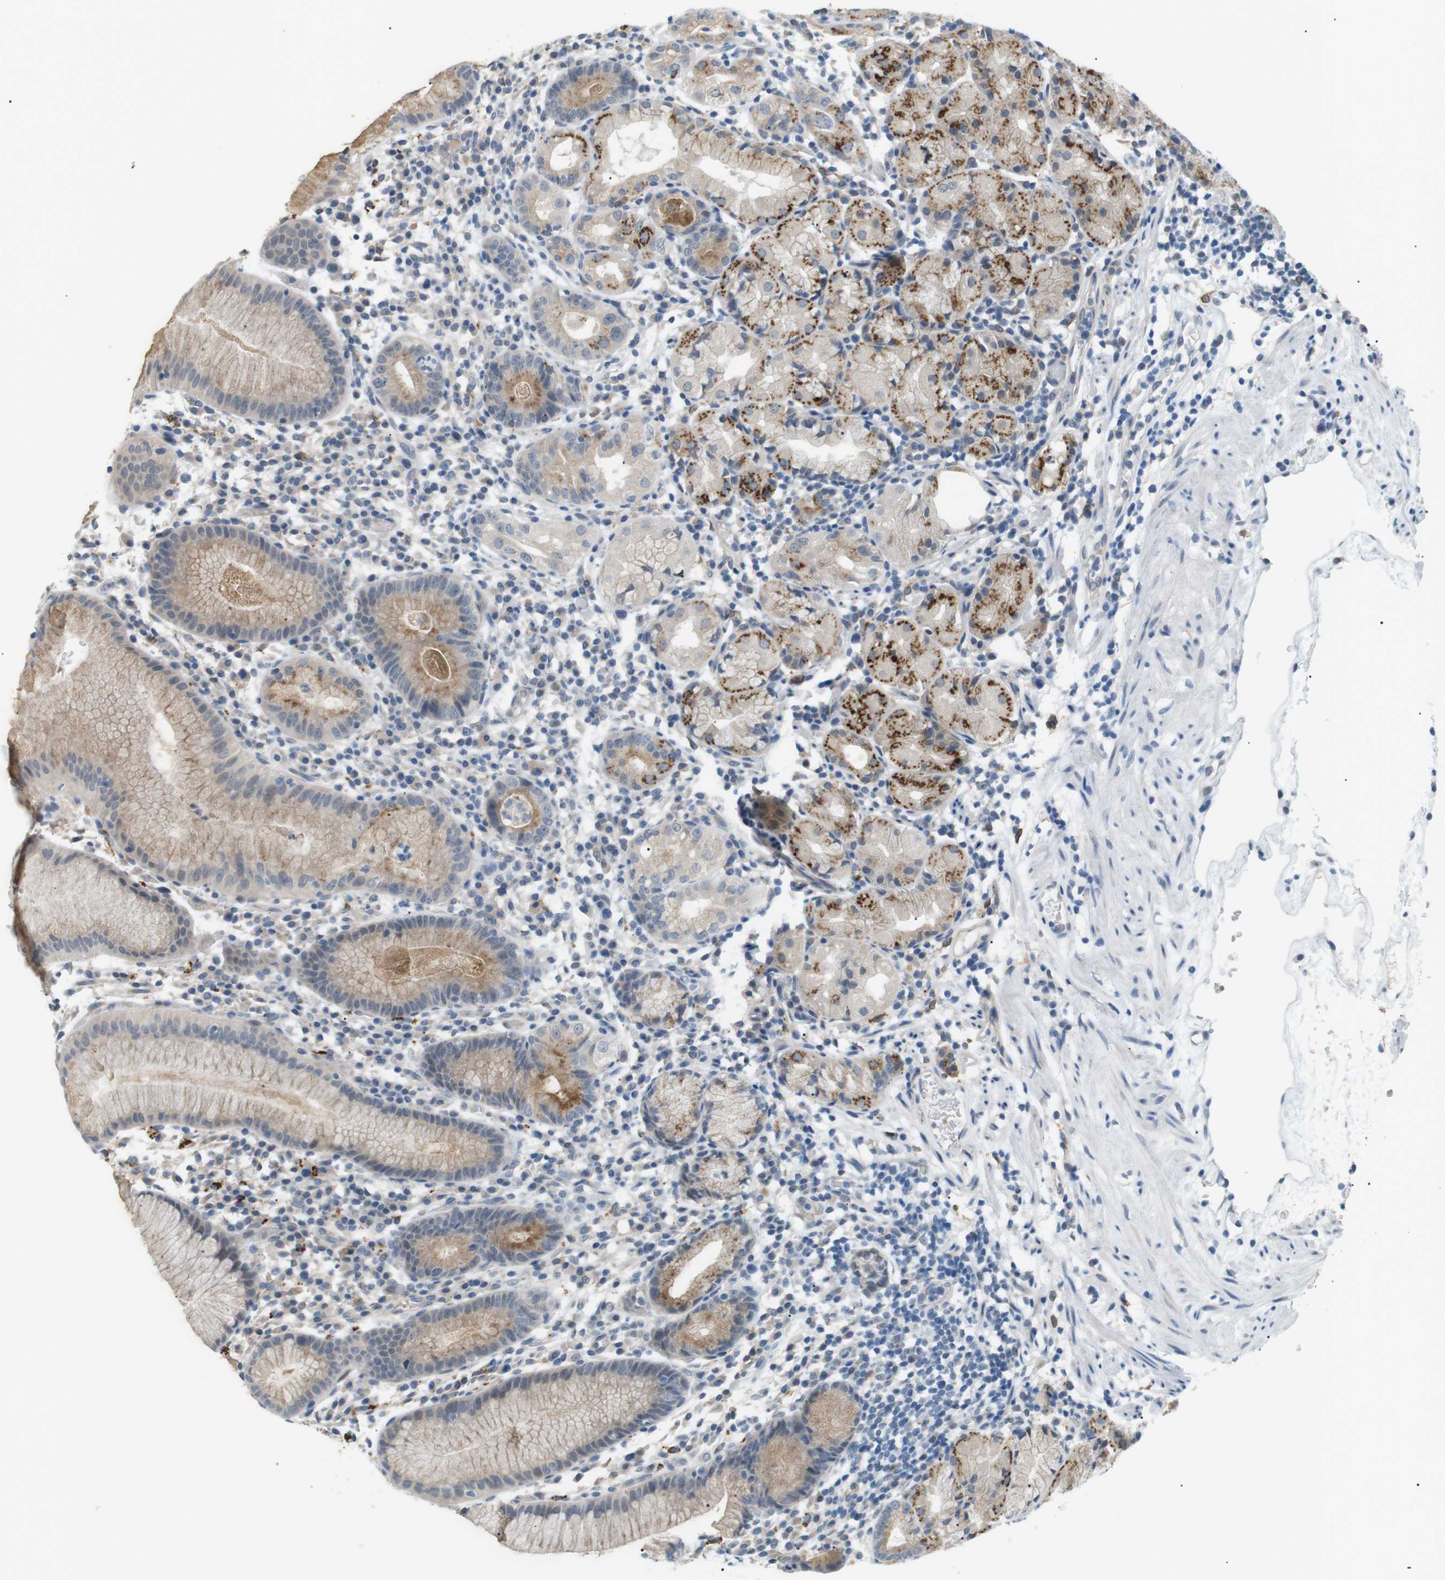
{"staining": {"intensity": "moderate", "quantity": "25%-75%", "location": "cytoplasmic/membranous"}, "tissue": "stomach", "cell_type": "Glandular cells", "image_type": "normal", "snomed": [{"axis": "morphology", "description": "Normal tissue, NOS"}, {"axis": "topography", "description": "Stomach"}, {"axis": "topography", "description": "Stomach, lower"}], "caption": "Moderate cytoplasmic/membranous staining is present in approximately 25%-75% of glandular cells in unremarkable stomach.", "gene": "B4GALNT2", "patient": {"sex": "female", "age": 75}}